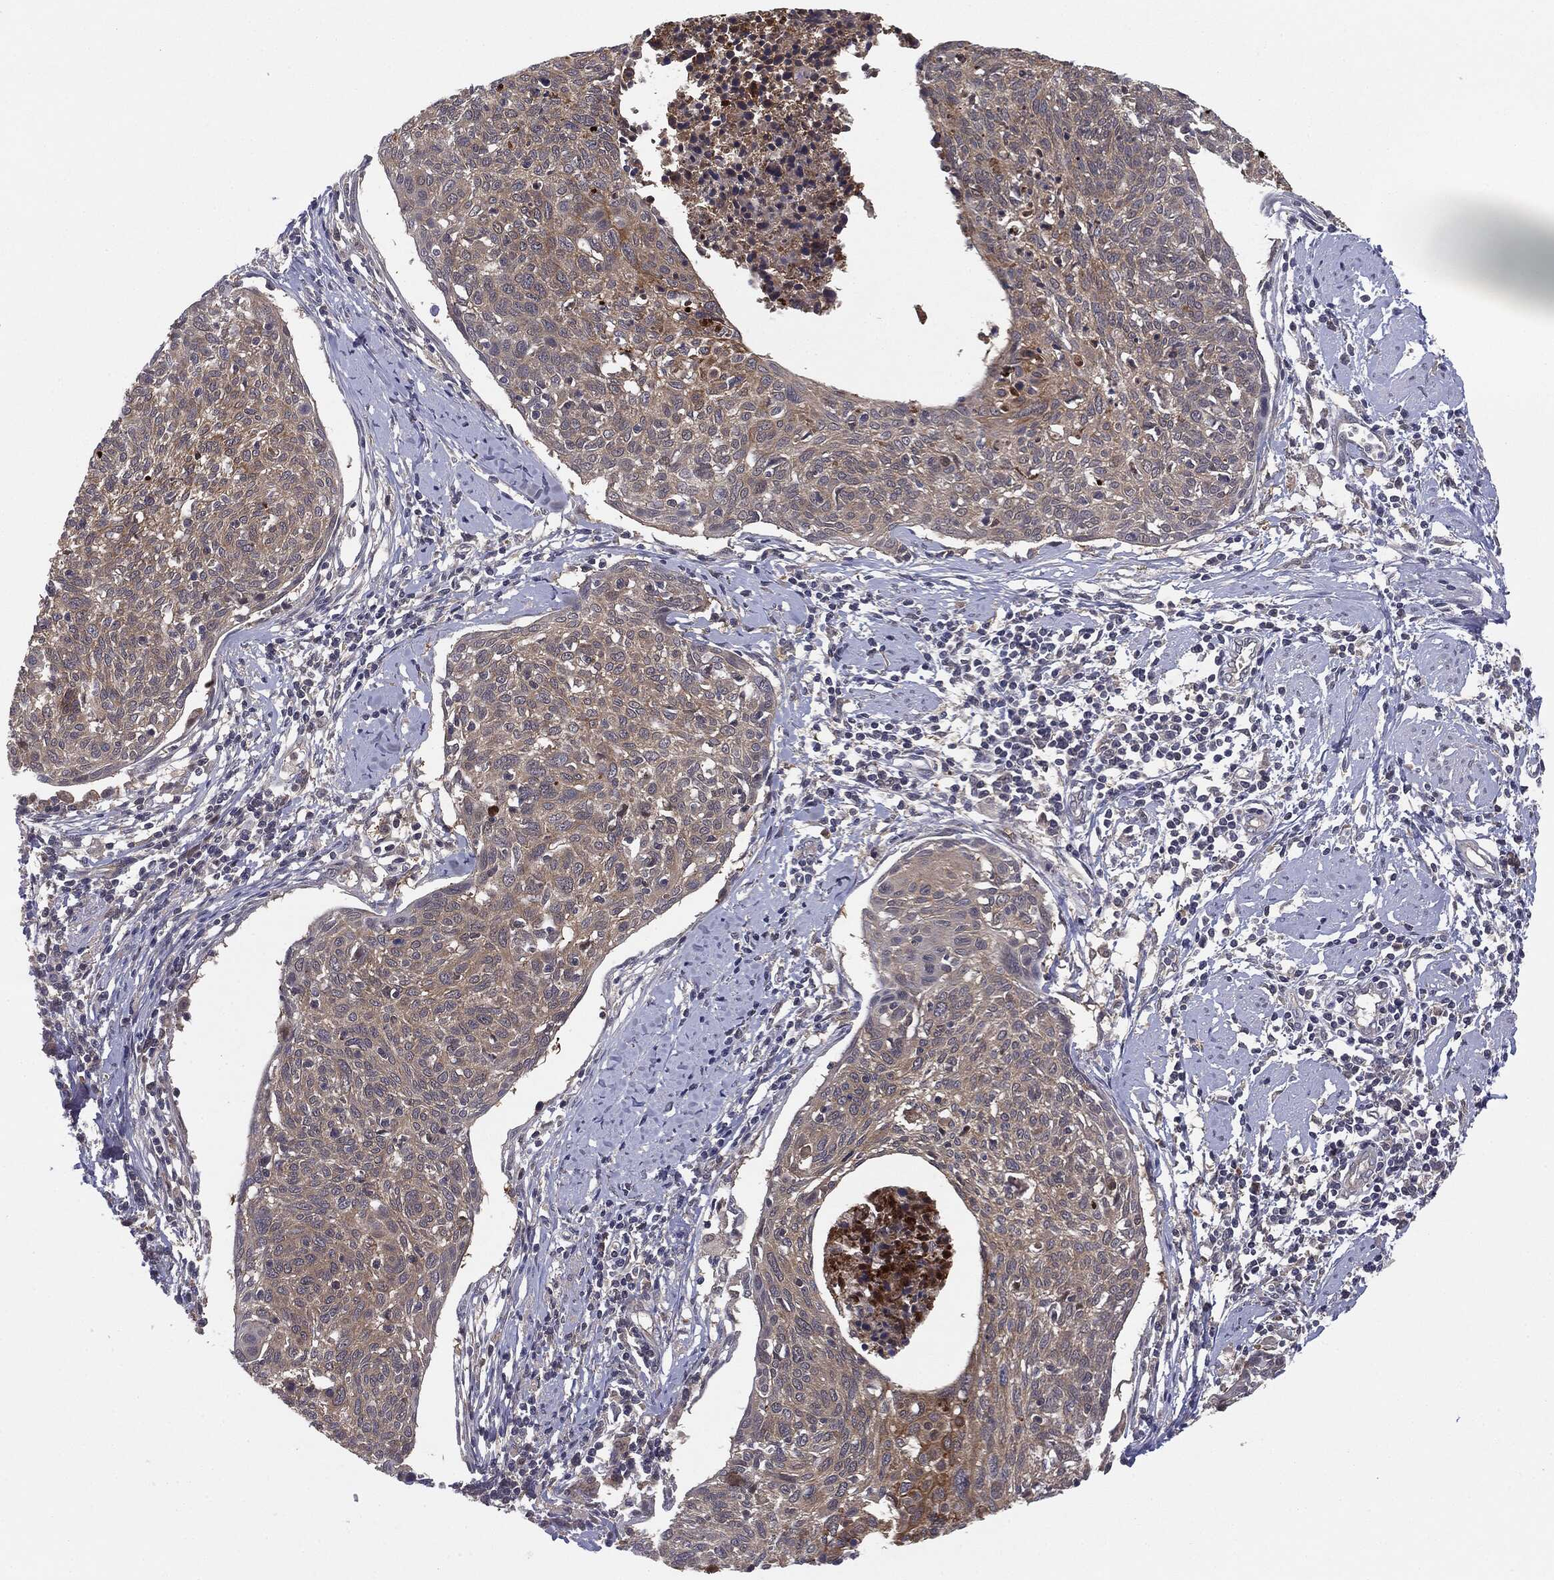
{"staining": {"intensity": "weak", "quantity": "25%-75%", "location": "cytoplasmic/membranous"}, "tissue": "cervical cancer", "cell_type": "Tumor cells", "image_type": "cancer", "snomed": [{"axis": "morphology", "description": "Squamous cell carcinoma, NOS"}, {"axis": "topography", "description": "Cervix"}], "caption": "Squamous cell carcinoma (cervical) tissue shows weak cytoplasmic/membranous staining in about 25%-75% of tumor cells", "gene": "KRT7", "patient": {"sex": "female", "age": 49}}